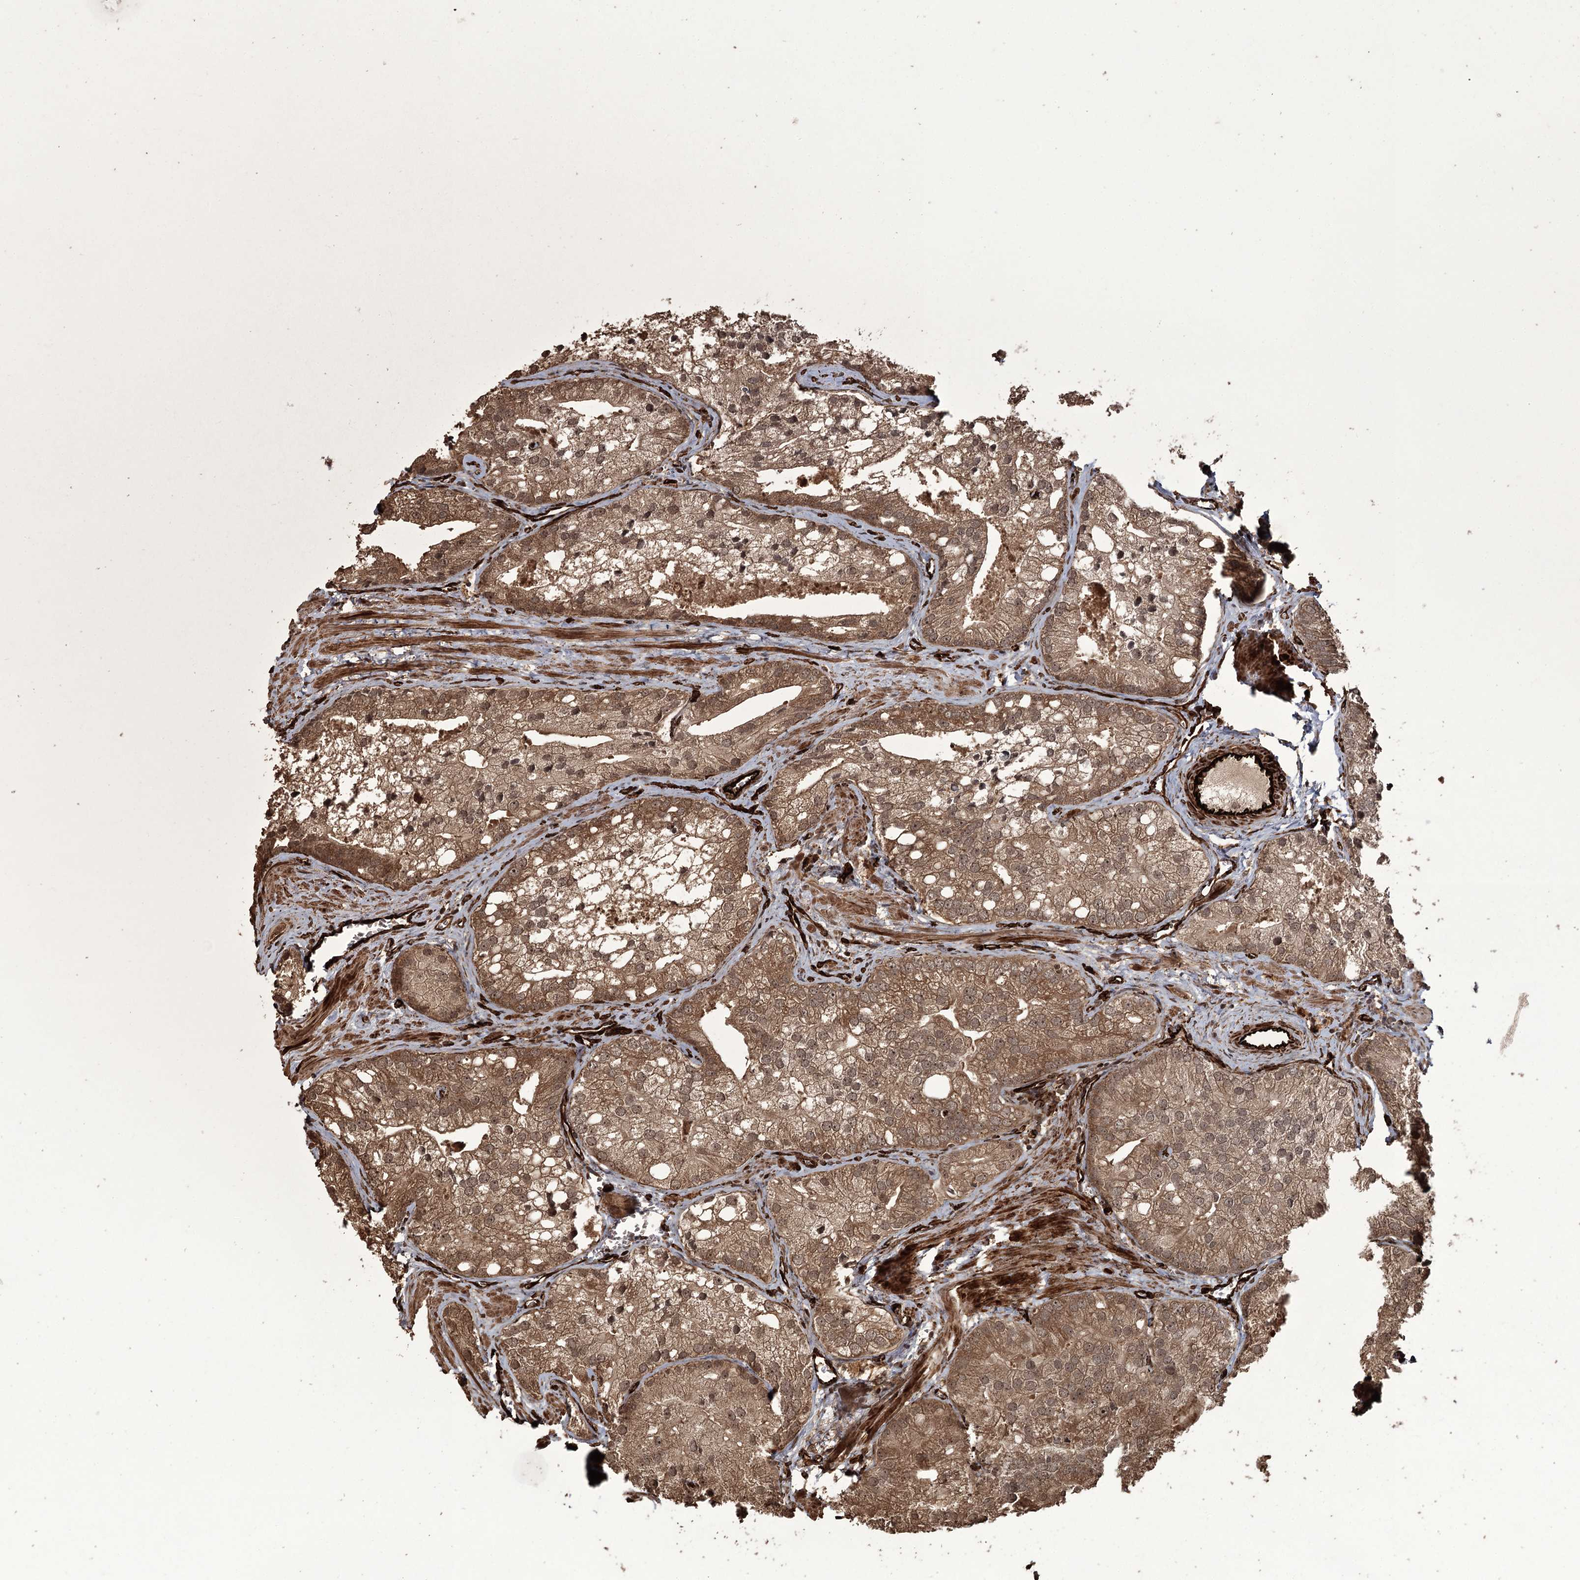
{"staining": {"intensity": "moderate", "quantity": ">75%", "location": "cytoplasmic/membranous,nuclear"}, "tissue": "prostate cancer", "cell_type": "Tumor cells", "image_type": "cancer", "snomed": [{"axis": "morphology", "description": "Adenocarcinoma, Low grade"}, {"axis": "topography", "description": "Prostate"}], "caption": "Prostate low-grade adenocarcinoma stained with immunohistochemistry exhibits moderate cytoplasmic/membranous and nuclear positivity in approximately >75% of tumor cells.", "gene": "RPAP3", "patient": {"sex": "male", "age": 69}}